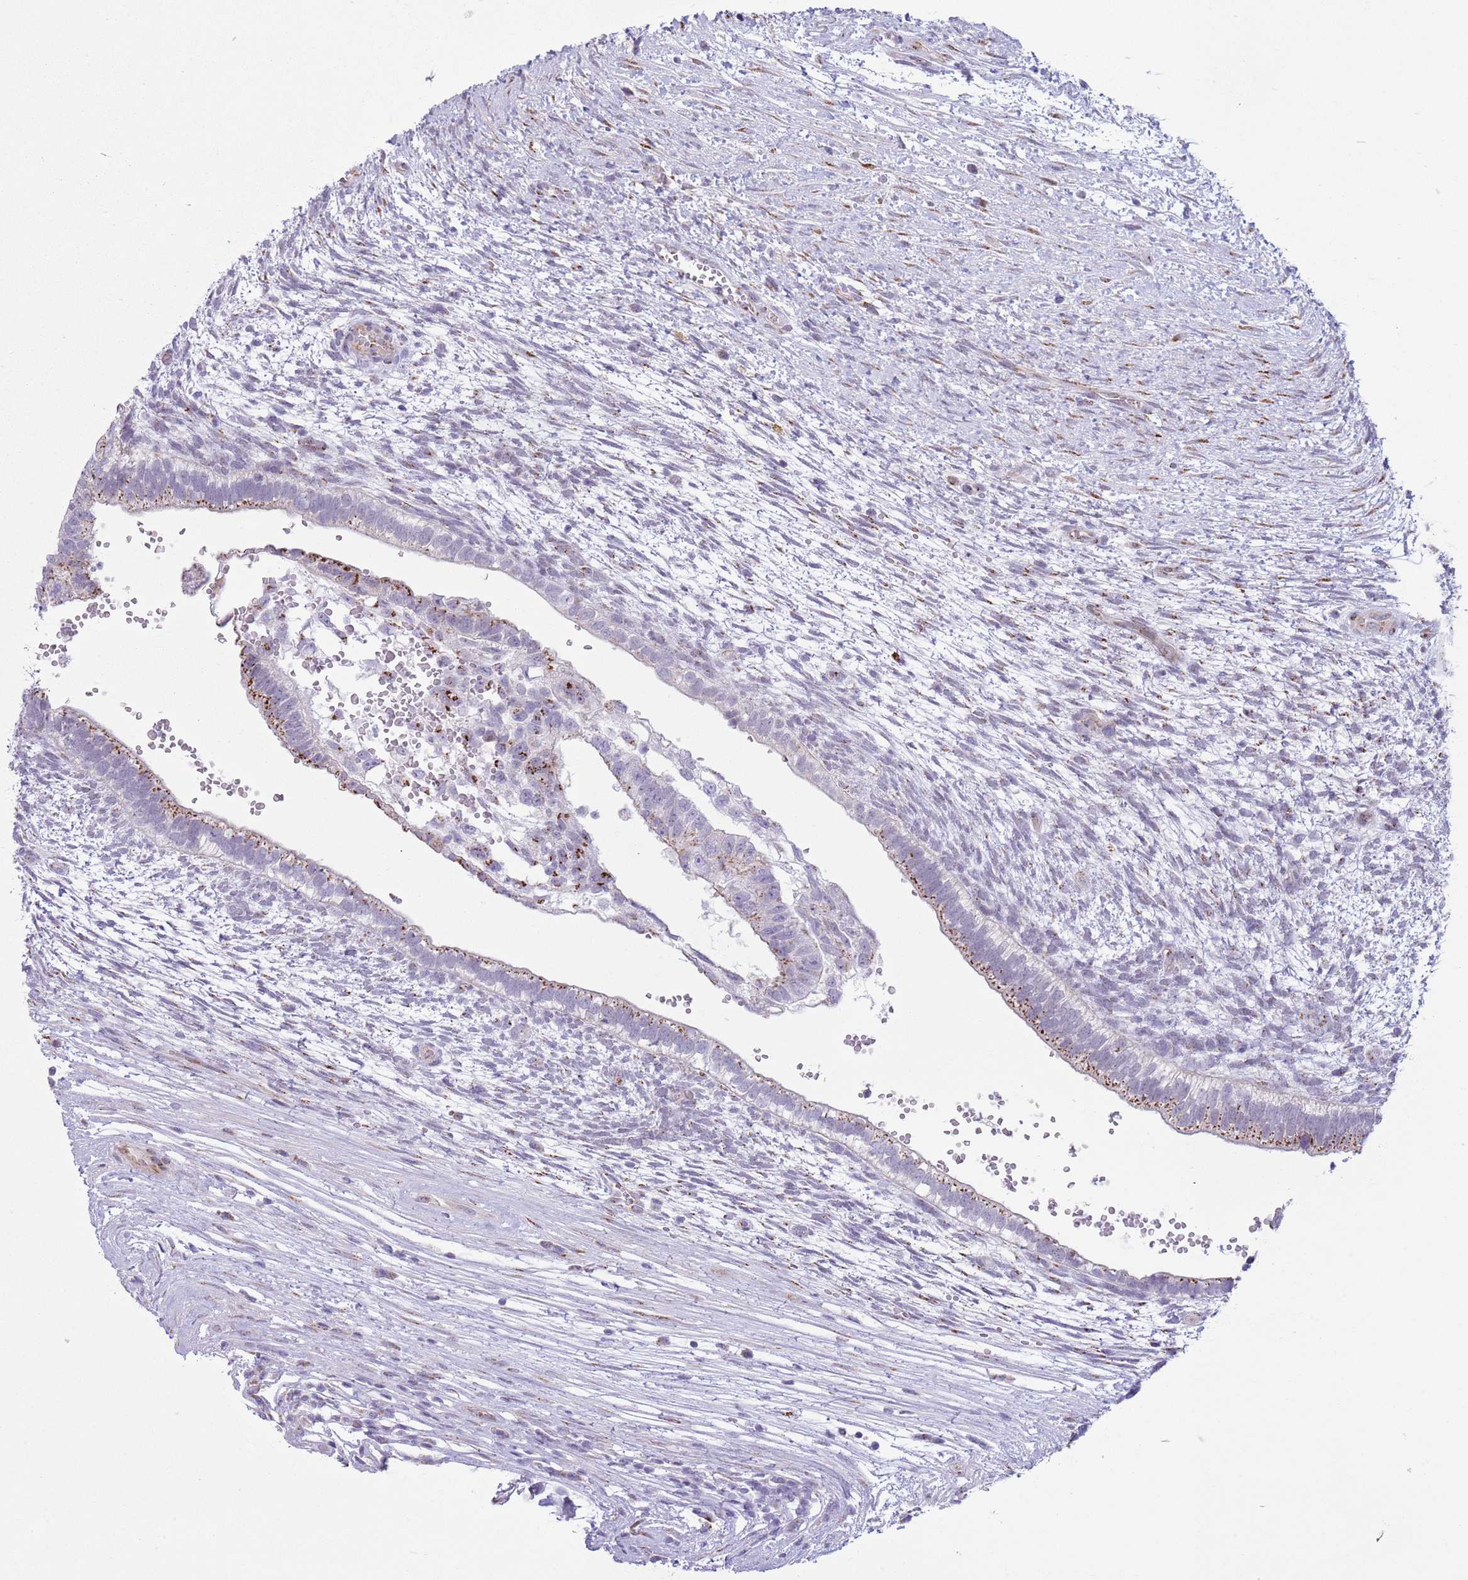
{"staining": {"intensity": "moderate", "quantity": "25%-75%", "location": "cytoplasmic/membranous"}, "tissue": "testis cancer", "cell_type": "Tumor cells", "image_type": "cancer", "snomed": [{"axis": "morphology", "description": "Normal tissue, NOS"}, {"axis": "morphology", "description": "Carcinoma, Embryonal, NOS"}, {"axis": "topography", "description": "Testis"}], "caption": "Immunohistochemistry (IHC) (DAB (3,3'-diaminobenzidine)) staining of human embryonal carcinoma (testis) demonstrates moderate cytoplasmic/membranous protein expression in approximately 25%-75% of tumor cells.", "gene": "C20orf96", "patient": {"sex": "male", "age": 32}}